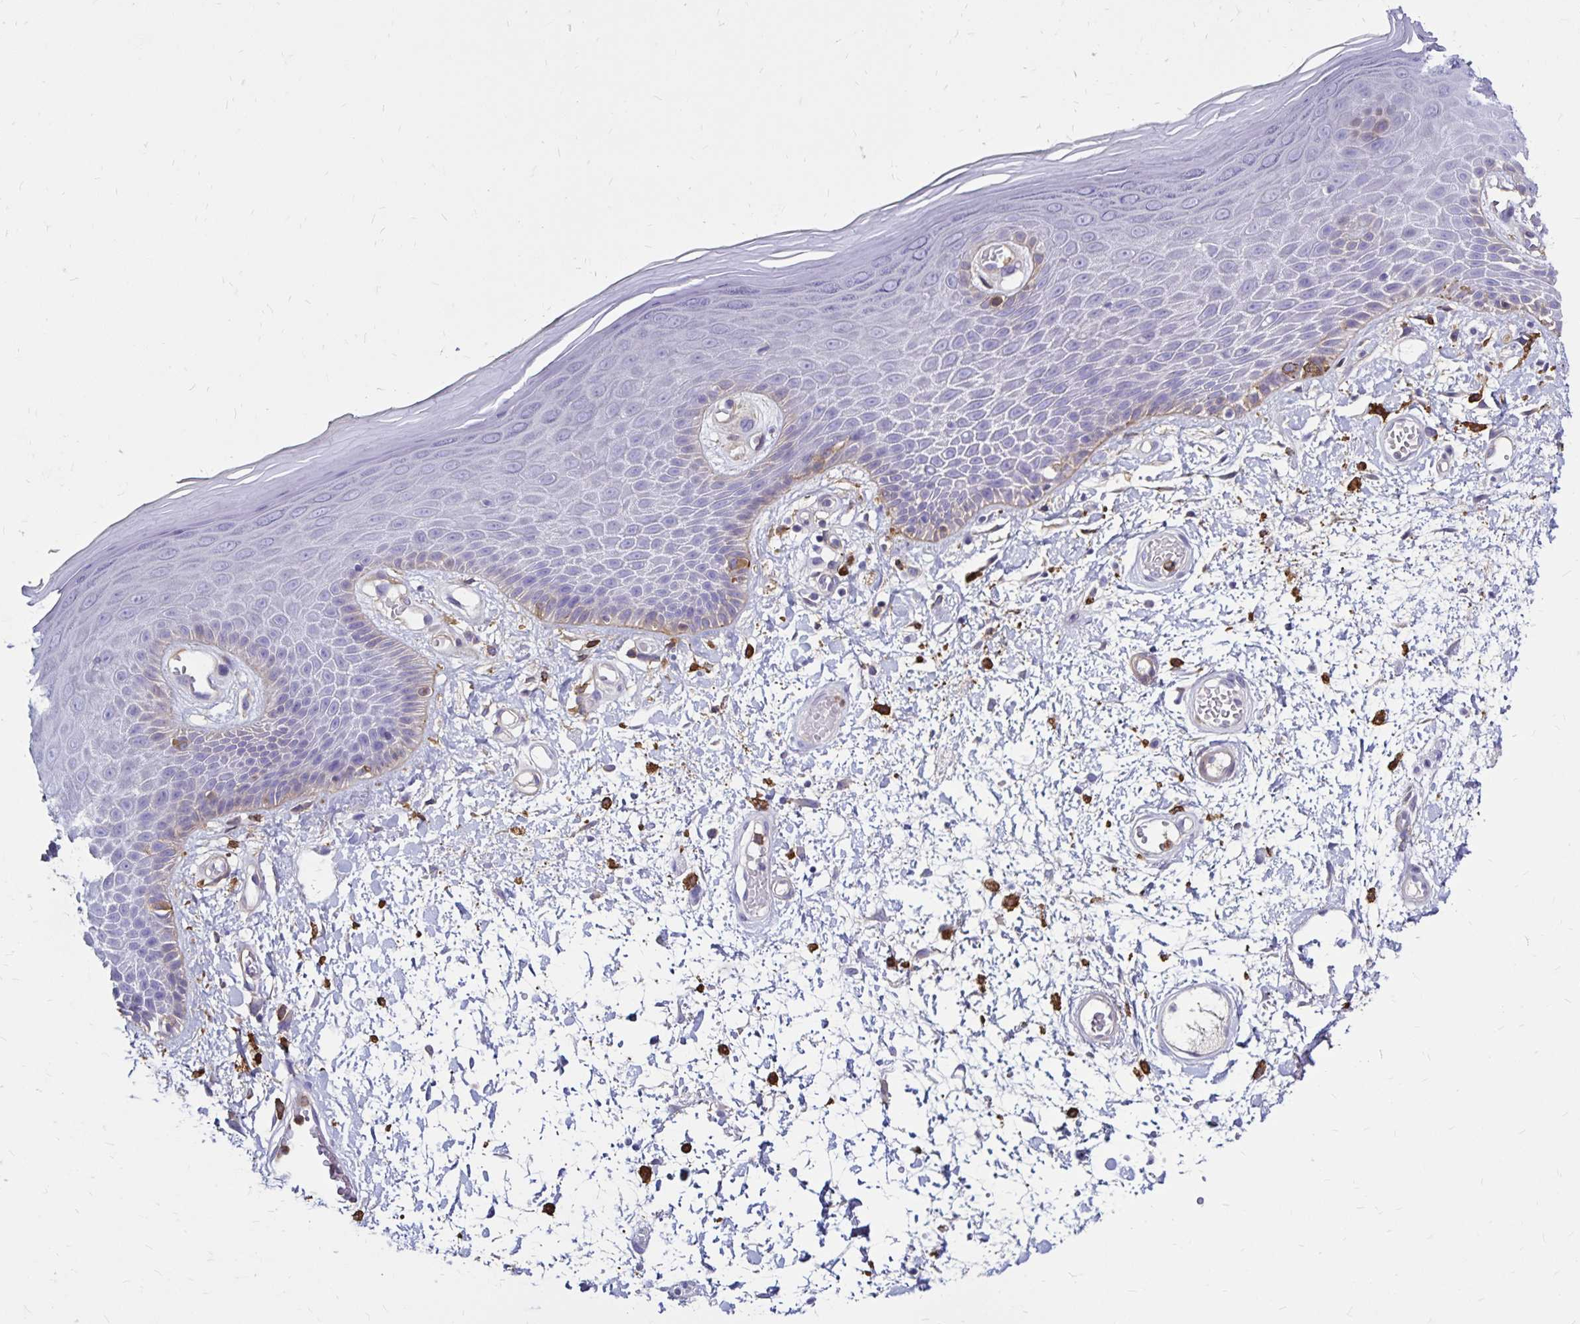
{"staining": {"intensity": "negative", "quantity": "none", "location": "none"}, "tissue": "skin", "cell_type": "Epidermal cells", "image_type": "normal", "snomed": [{"axis": "morphology", "description": "Normal tissue, NOS"}, {"axis": "topography", "description": "Anal"}, {"axis": "topography", "description": "Peripheral nerve tissue"}], "caption": "Epidermal cells show no significant expression in normal skin. (DAB (3,3'-diaminobenzidine) immunohistochemistry (IHC) with hematoxylin counter stain).", "gene": "TNS3", "patient": {"sex": "male", "age": 78}}